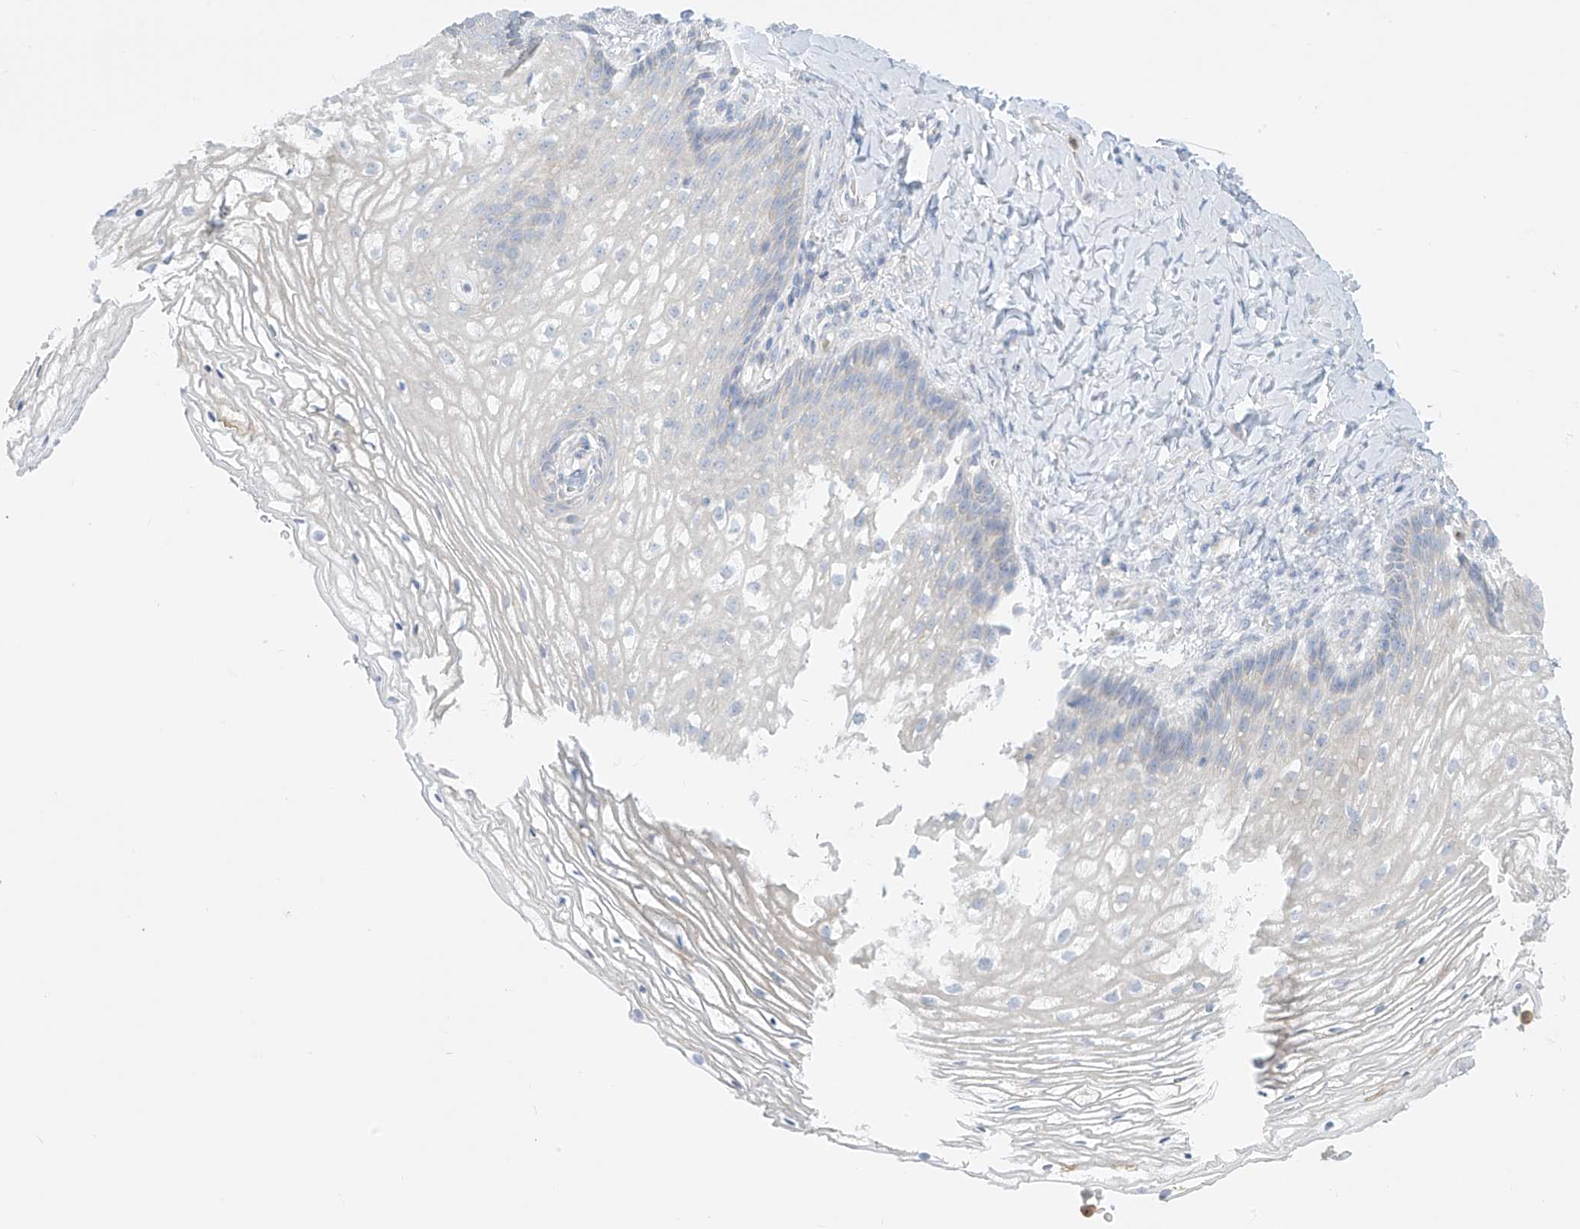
{"staining": {"intensity": "negative", "quantity": "none", "location": "none"}, "tissue": "vagina", "cell_type": "Squamous epithelial cells", "image_type": "normal", "snomed": [{"axis": "morphology", "description": "Normal tissue, NOS"}, {"axis": "topography", "description": "Vagina"}], "caption": "DAB (3,3'-diaminobenzidine) immunohistochemical staining of normal human vagina shows no significant expression in squamous epithelial cells.", "gene": "FABP2", "patient": {"sex": "female", "age": 60}}